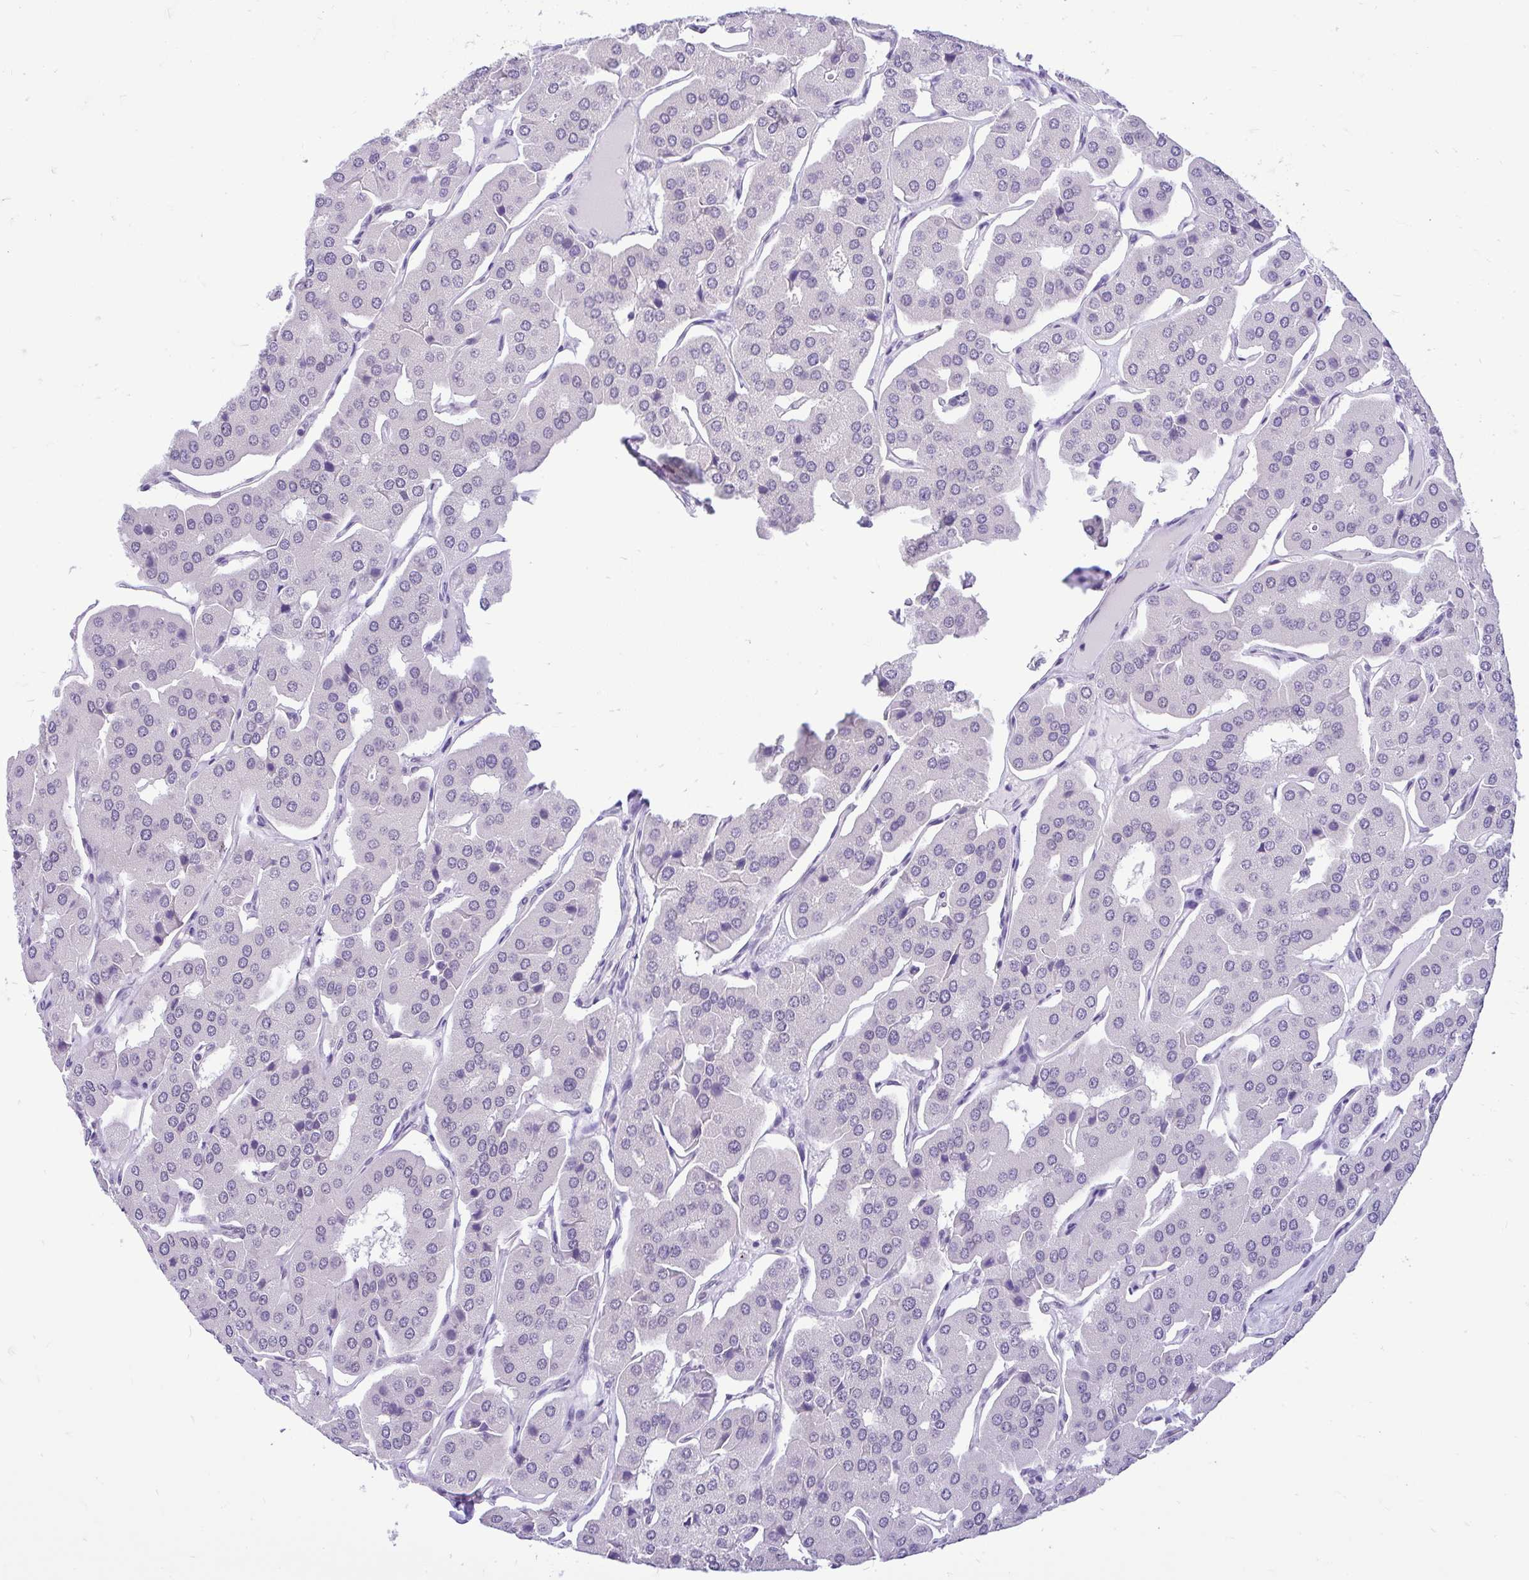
{"staining": {"intensity": "negative", "quantity": "none", "location": "none"}, "tissue": "parathyroid gland", "cell_type": "Glandular cells", "image_type": "normal", "snomed": [{"axis": "morphology", "description": "Normal tissue, NOS"}, {"axis": "morphology", "description": "Adenoma, NOS"}, {"axis": "topography", "description": "Parathyroid gland"}], "caption": "Immunohistochemistry (IHC) histopathology image of benign parathyroid gland: parathyroid gland stained with DAB (3,3'-diaminobenzidine) displays no significant protein staining in glandular cells. (DAB immunohistochemistry visualized using brightfield microscopy, high magnification).", "gene": "PYCR2", "patient": {"sex": "female", "age": 86}}